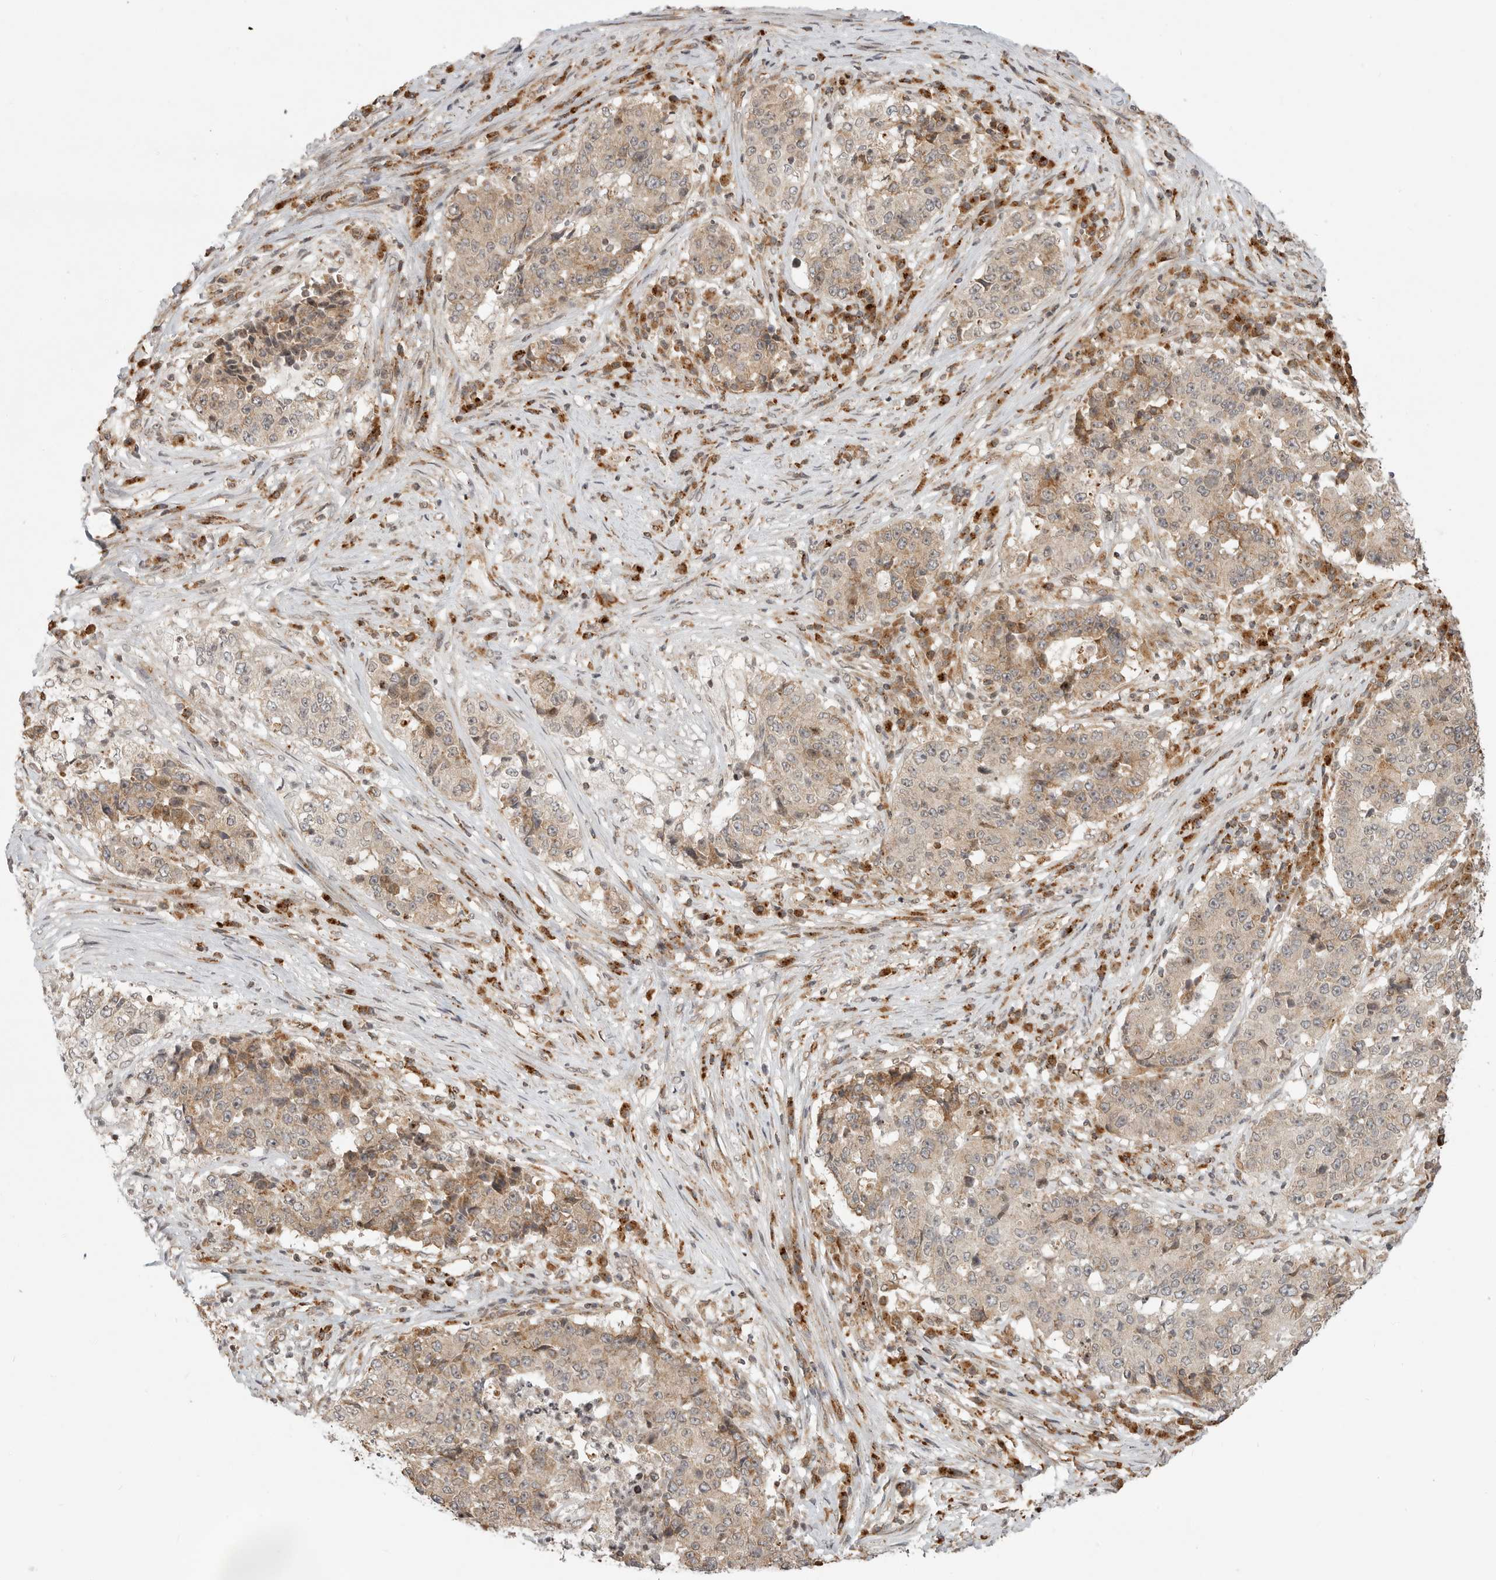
{"staining": {"intensity": "weak", "quantity": ">75%", "location": "cytoplasmic/membranous"}, "tissue": "stomach cancer", "cell_type": "Tumor cells", "image_type": "cancer", "snomed": [{"axis": "morphology", "description": "Adenocarcinoma, NOS"}, {"axis": "topography", "description": "Stomach"}], "caption": "There is low levels of weak cytoplasmic/membranous positivity in tumor cells of adenocarcinoma (stomach), as demonstrated by immunohistochemical staining (brown color).", "gene": "IDUA", "patient": {"sex": "male", "age": 59}}